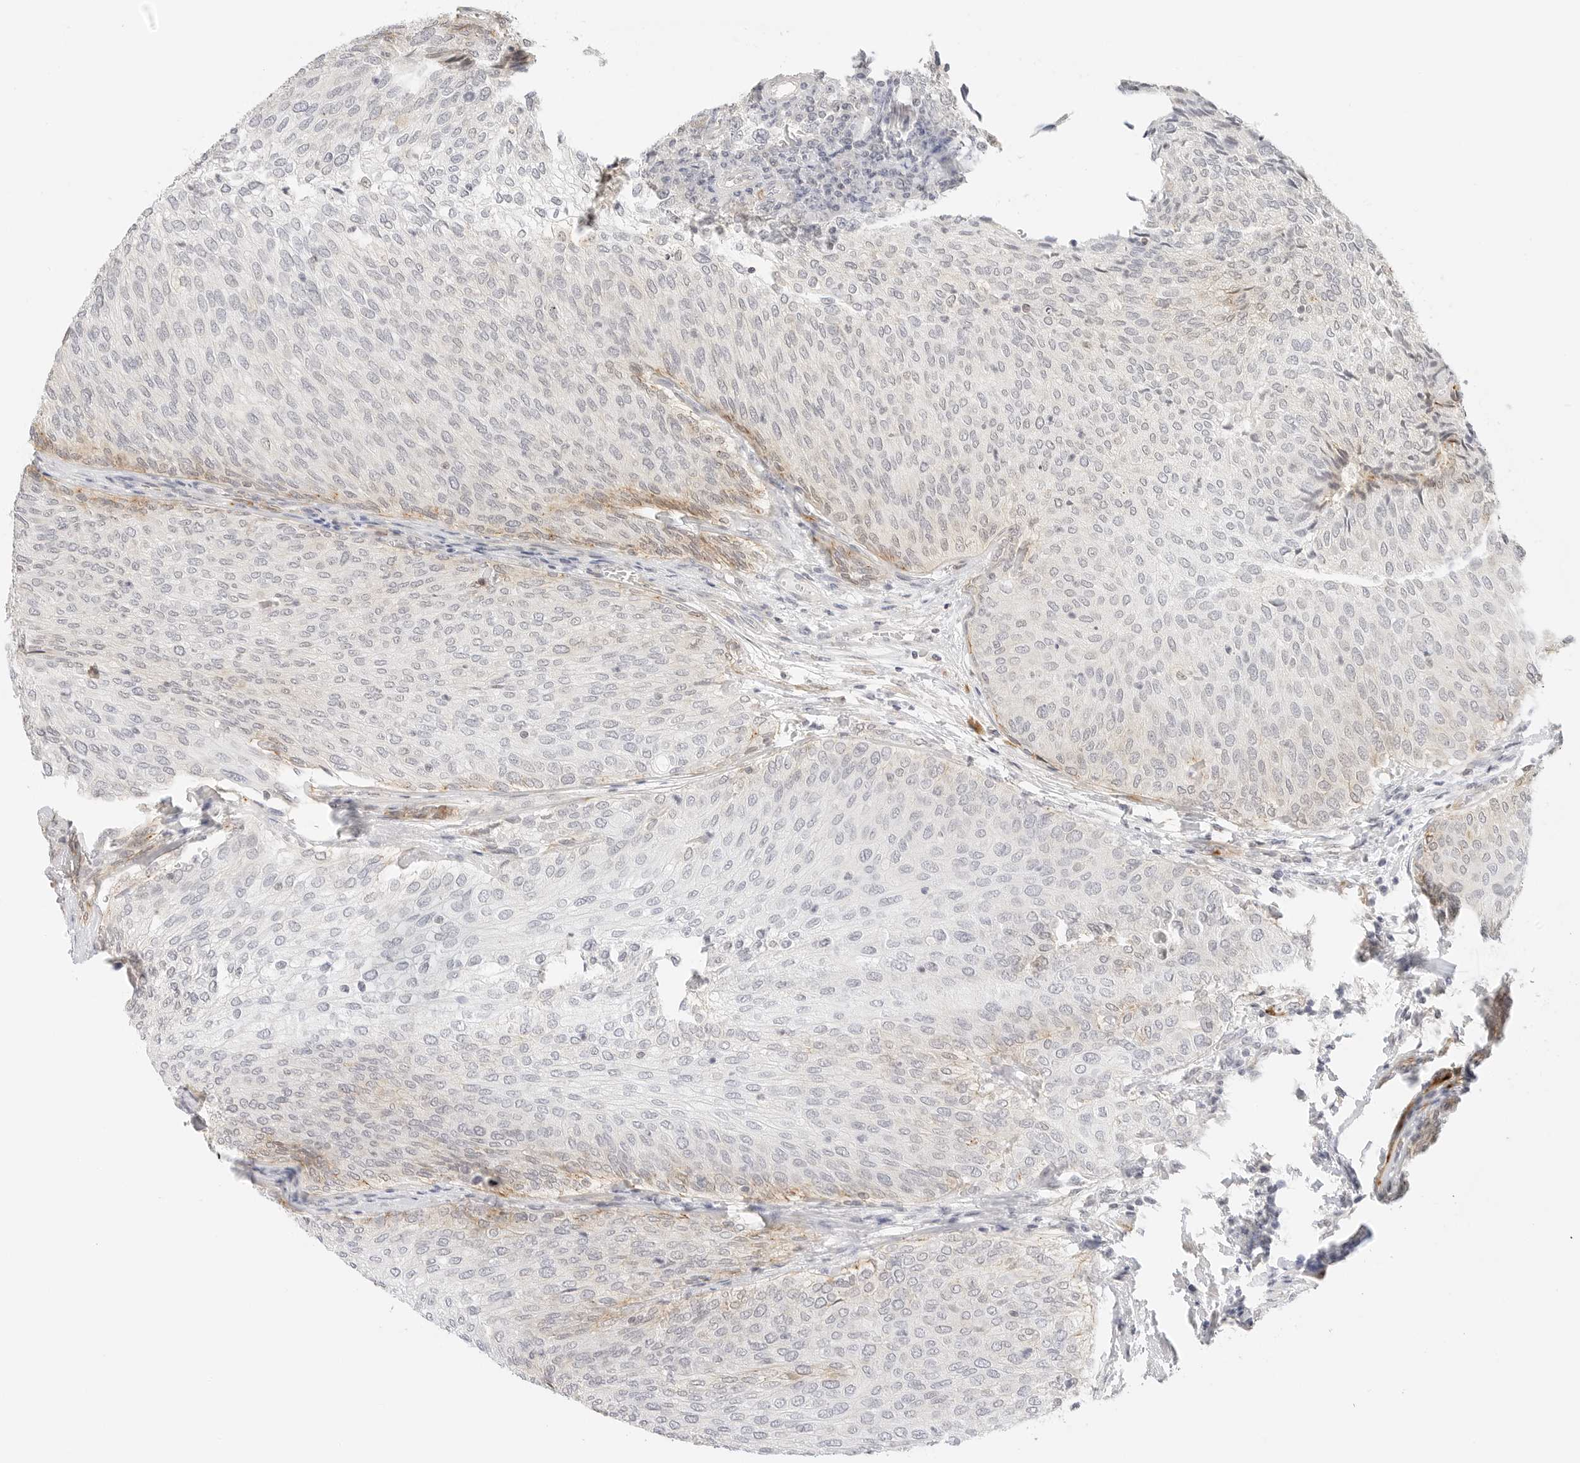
{"staining": {"intensity": "moderate", "quantity": "<25%", "location": "cytoplasmic/membranous"}, "tissue": "urothelial cancer", "cell_type": "Tumor cells", "image_type": "cancer", "snomed": [{"axis": "morphology", "description": "Urothelial carcinoma, Low grade"}, {"axis": "topography", "description": "Urinary bladder"}], "caption": "Urothelial carcinoma (low-grade) stained with a brown dye displays moderate cytoplasmic/membranous positive staining in approximately <25% of tumor cells.", "gene": "PCDH19", "patient": {"sex": "female", "age": 79}}